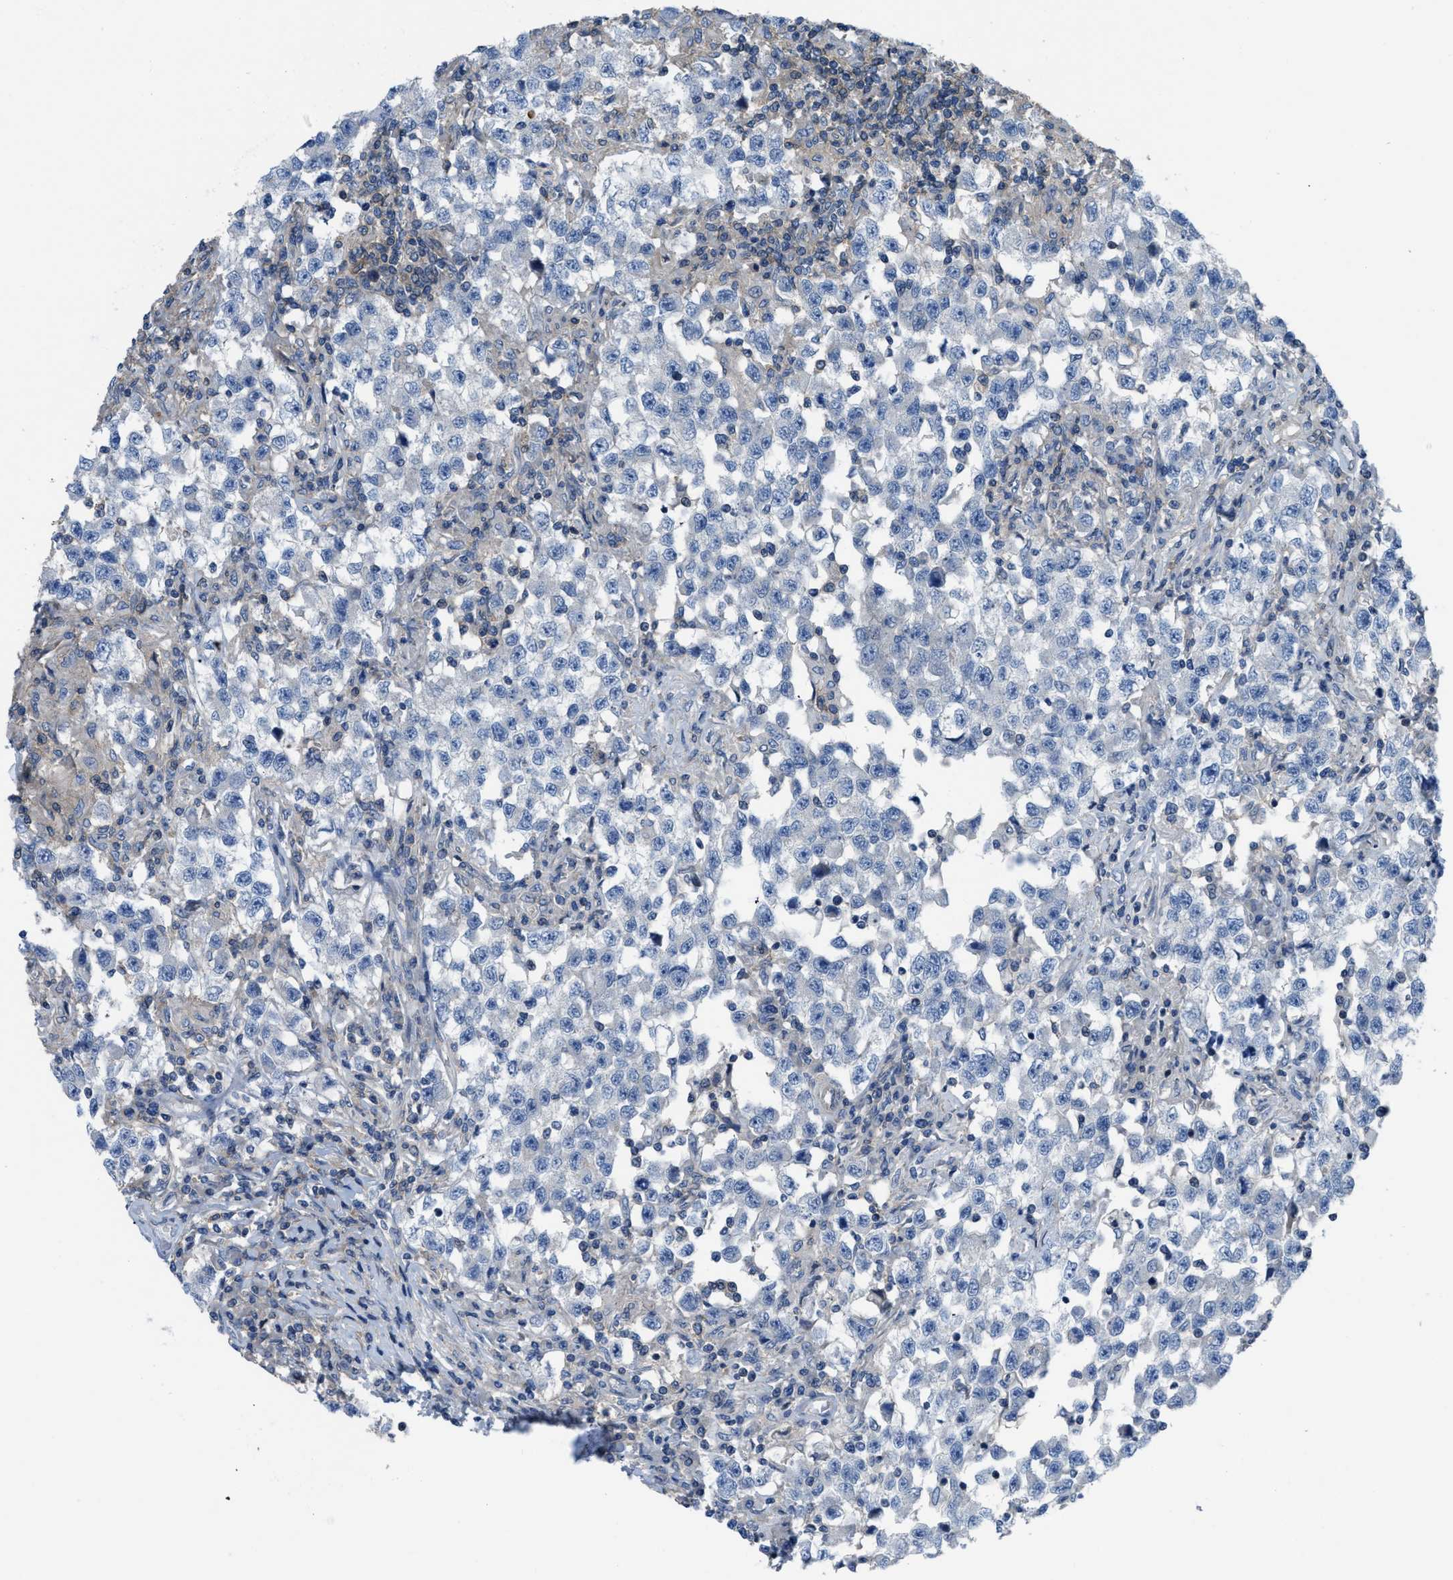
{"staining": {"intensity": "negative", "quantity": "none", "location": "none"}, "tissue": "testis cancer", "cell_type": "Tumor cells", "image_type": "cancer", "snomed": [{"axis": "morphology", "description": "Carcinoma, Embryonal, NOS"}, {"axis": "topography", "description": "Testis"}], "caption": "Photomicrograph shows no significant protein expression in tumor cells of testis cancer.", "gene": "MYO18A", "patient": {"sex": "male", "age": 21}}